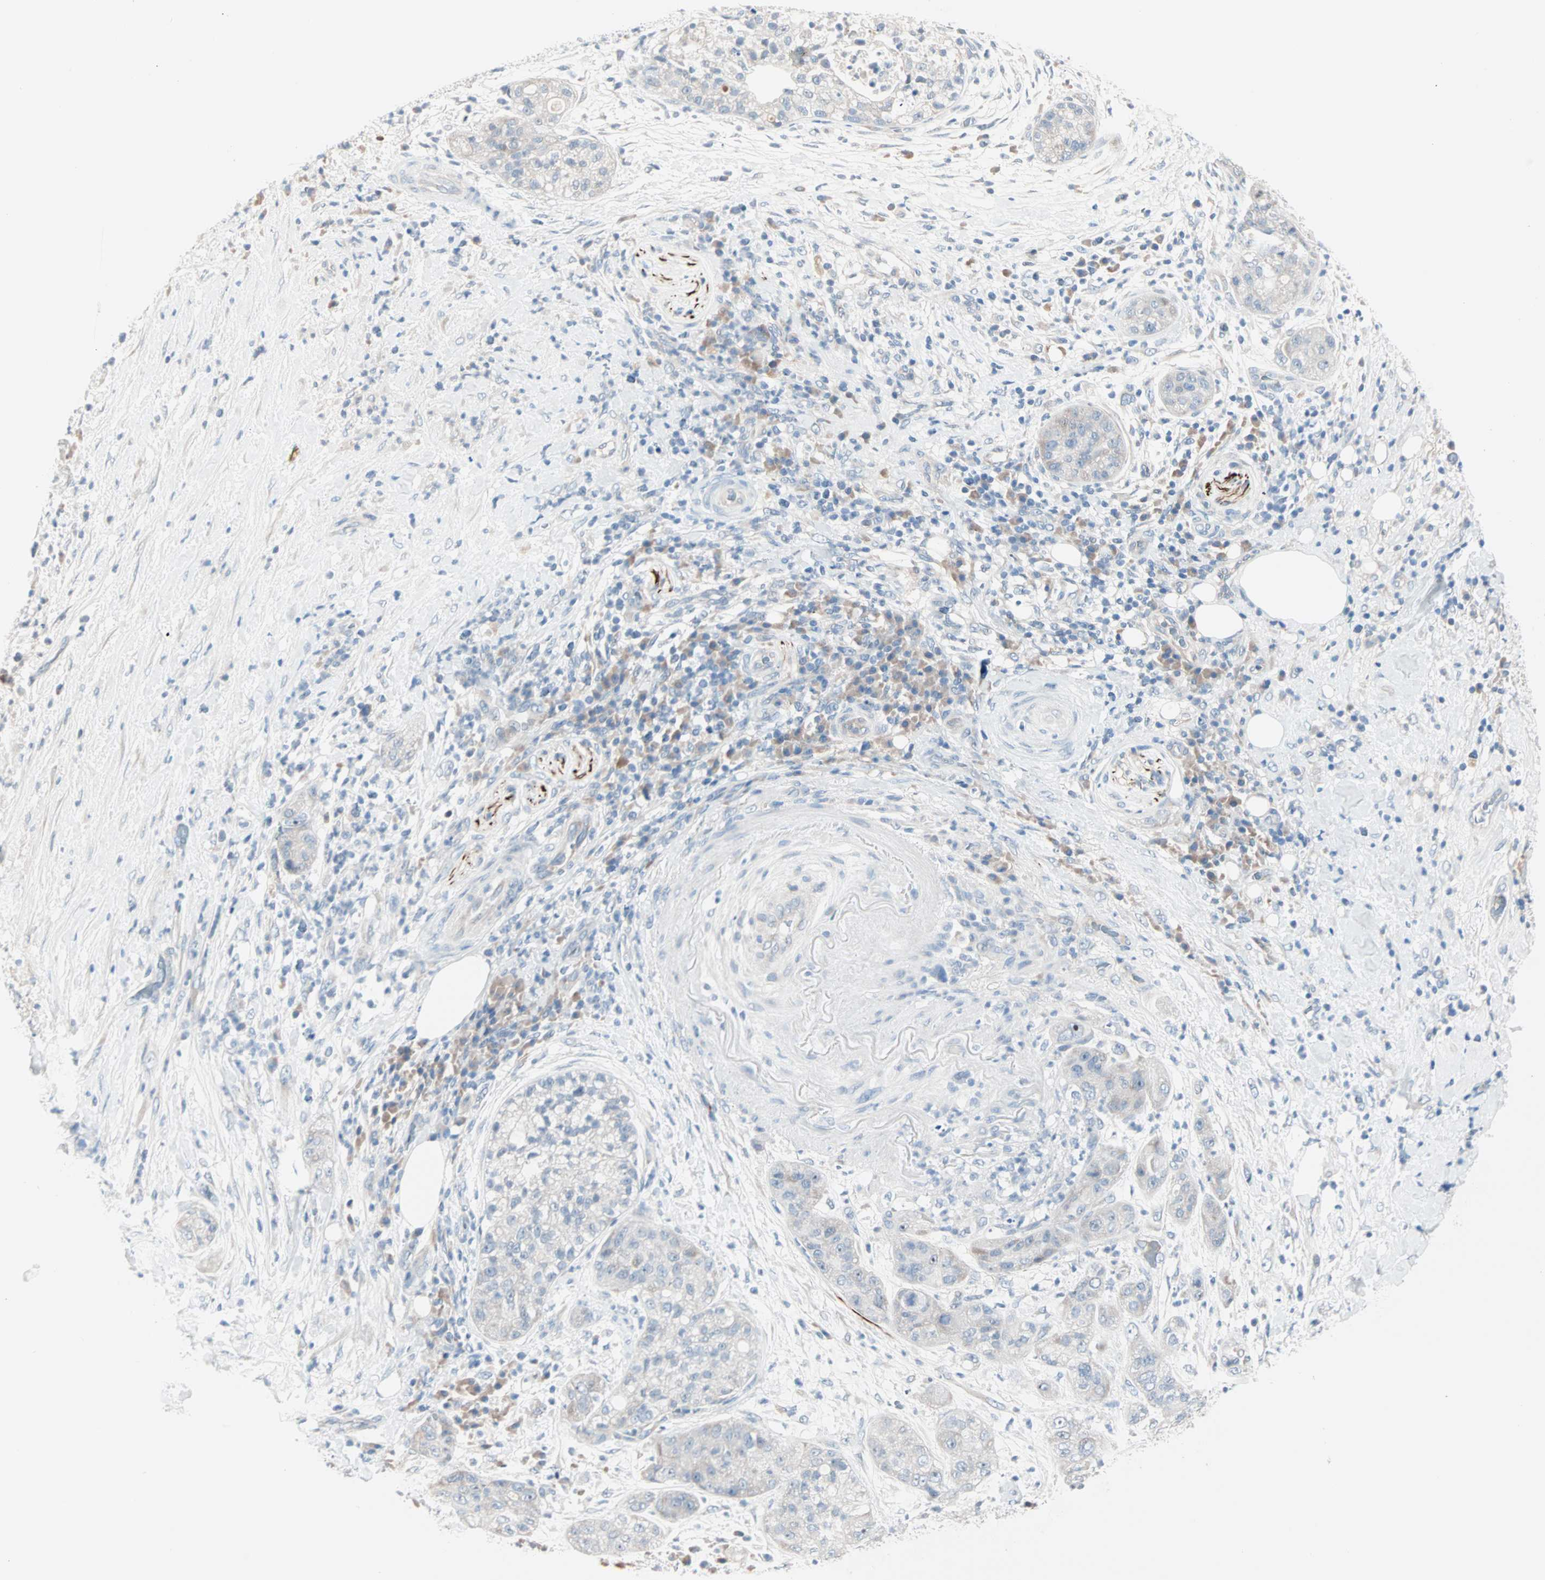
{"staining": {"intensity": "negative", "quantity": "none", "location": "none"}, "tissue": "pancreatic cancer", "cell_type": "Tumor cells", "image_type": "cancer", "snomed": [{"axis": "morphology", "description": "Adenocarcinoma, NOS"}, {"axis": "topography", "description": "Pancreas"}], "caption": "There is no significant staining in tumor cells of pancreatic cancer (adenocarcinoma).", "gene": "NEFH", "patient": {"sex": "female", "age": 78}}